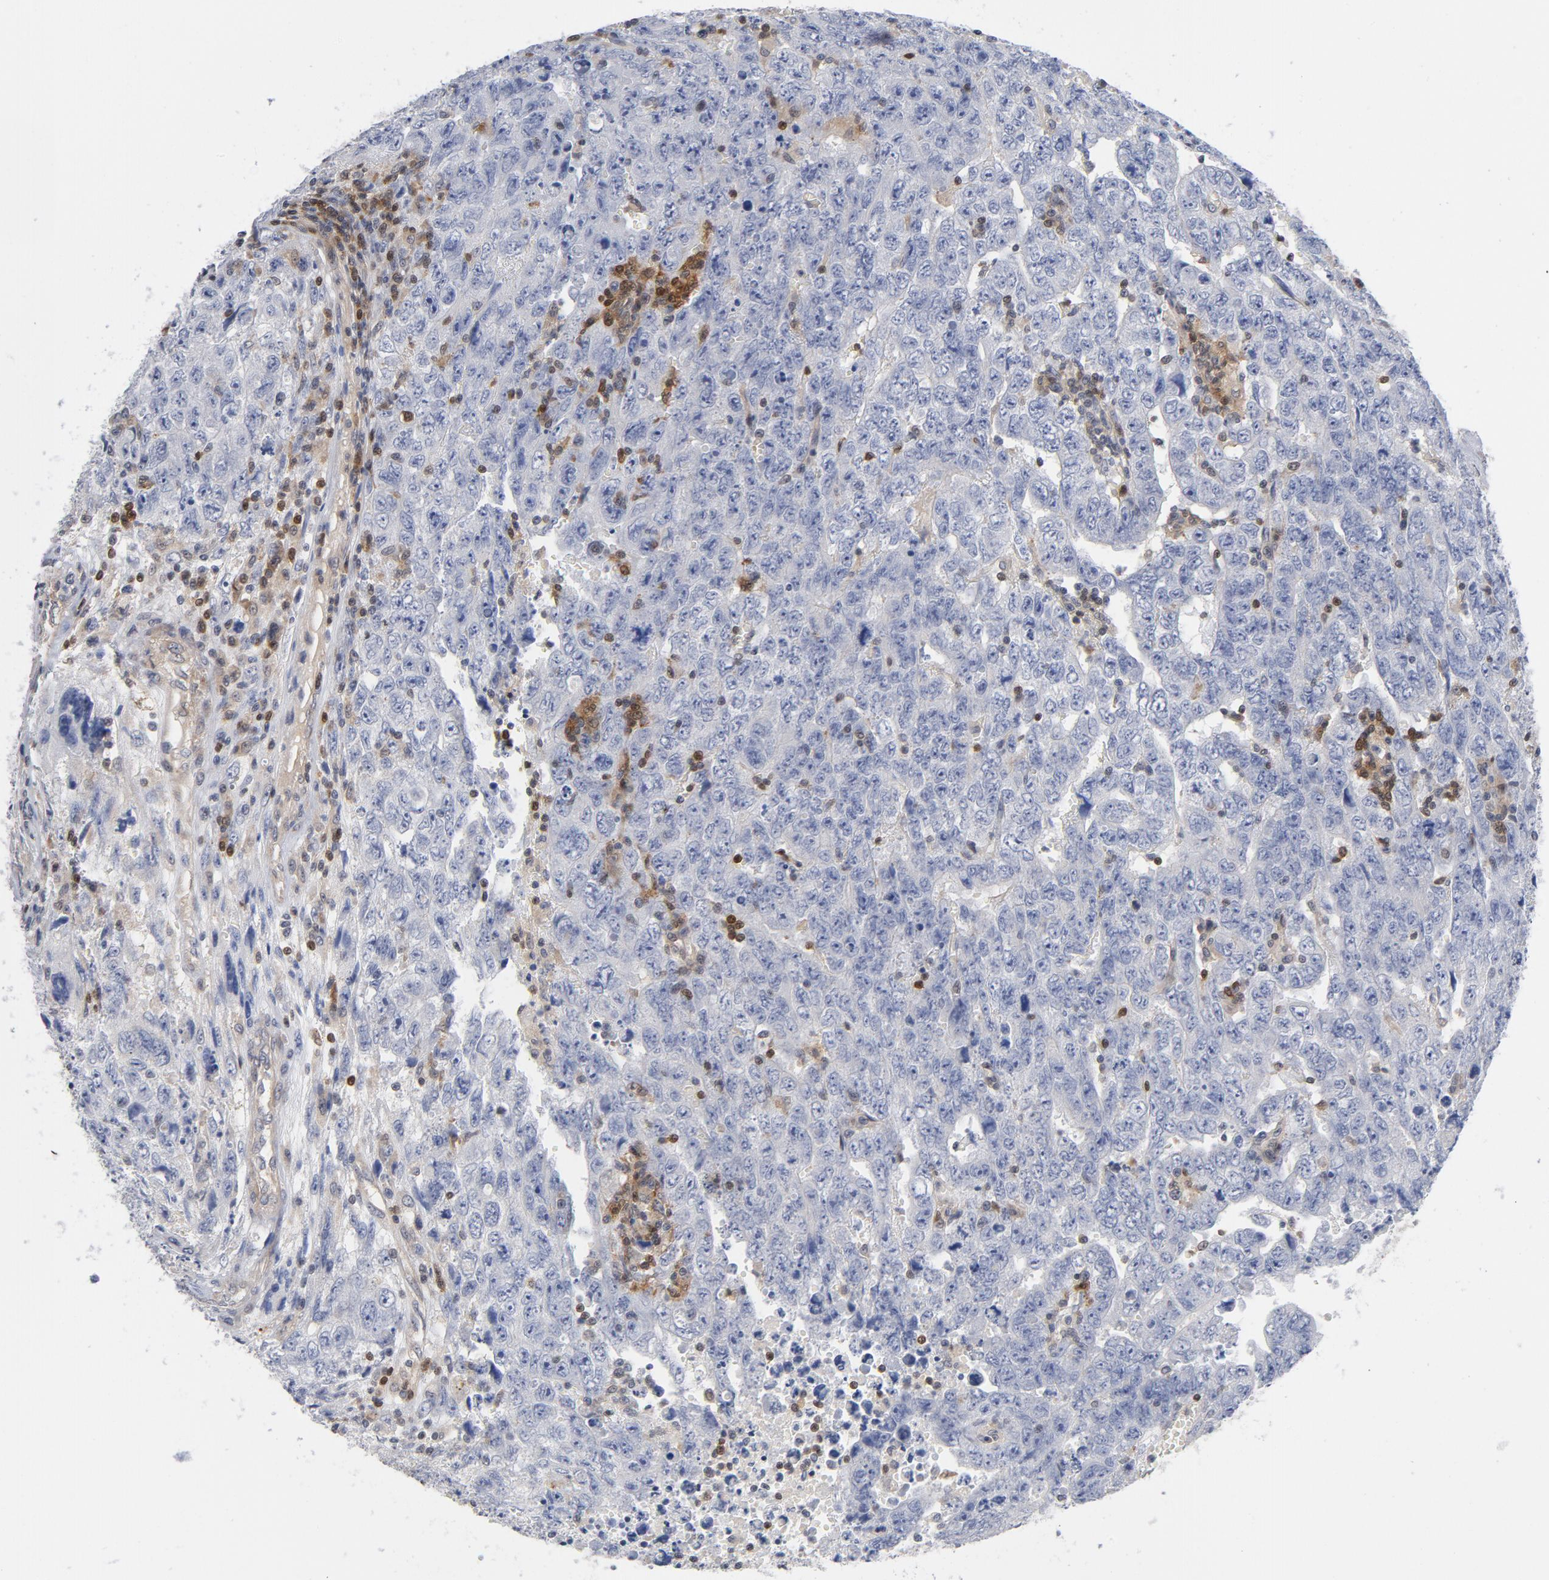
{"staining": {"intensity": "negative", "quantity": "none", "location": "none"}, "tissue": "testis cancer", "cell_type": "Tumor cells", "image_type": "cancer", "snomed": [{"axis": "morphology", "description": "Carcinoma, Embryonal, NOS"}, {"axis": "topography", "description": "Testis"}], "caption": "IHC photomicrograph of neoplastic tissue: testis embryonal carcinoma stained with DAB displays no significant protein positivity in tumor cells. The staining was performed using DAB (3,3'-diaminobenzidine) to visualize the protein expression in brown, while the nuclei were stained in blue with hematoxylin (Magnification: 20x).", "gene": "TRADD", "patient": {"sex": "male", "age": 28}}